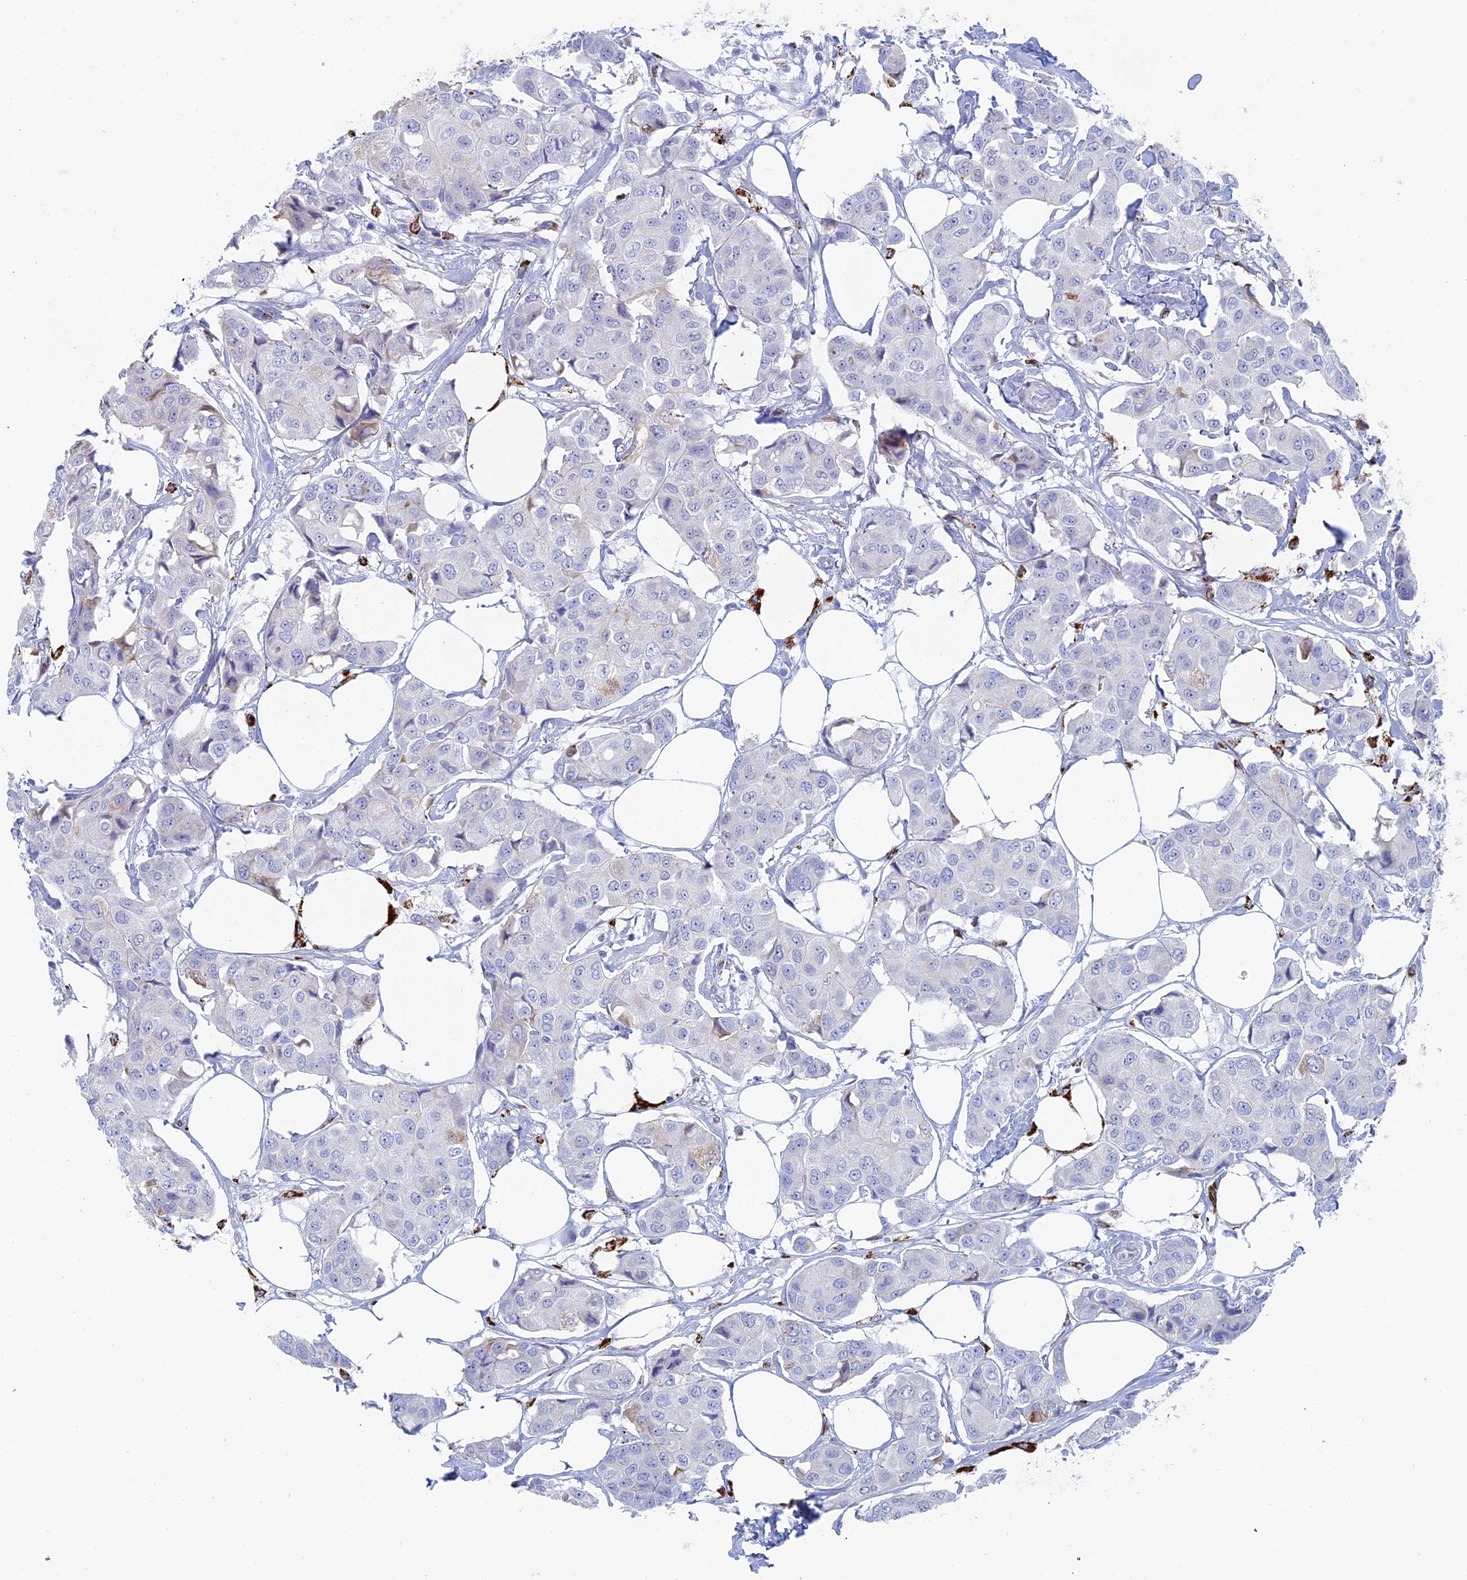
{"staining": {"intensity": "negative", "quantity": "none", "location": "none"}, "tissue": "breast cancer", "cell_type": "Tumor cells", "image_type": "cancer", "snomed": [{"axis": "morphology", "description": "Duct carcinoma"}, {"axis": "topography", "description": "Breast"}], "caption": "High magnification brightfield microscopy of breast intraductal carcinoma stained with DAB (3,3'-diaminobenzidine) (brown) and counterstained with hematoxylin (blue): tumor cells show no significant expression. Brightfield microscopy of immunohistochemistry (IHC) stained with DAB (brown) and hematoxylin (blue), captured at high magnification.", "gene": "ALMS1", "patient": {"sex": "female", "age": 80}}